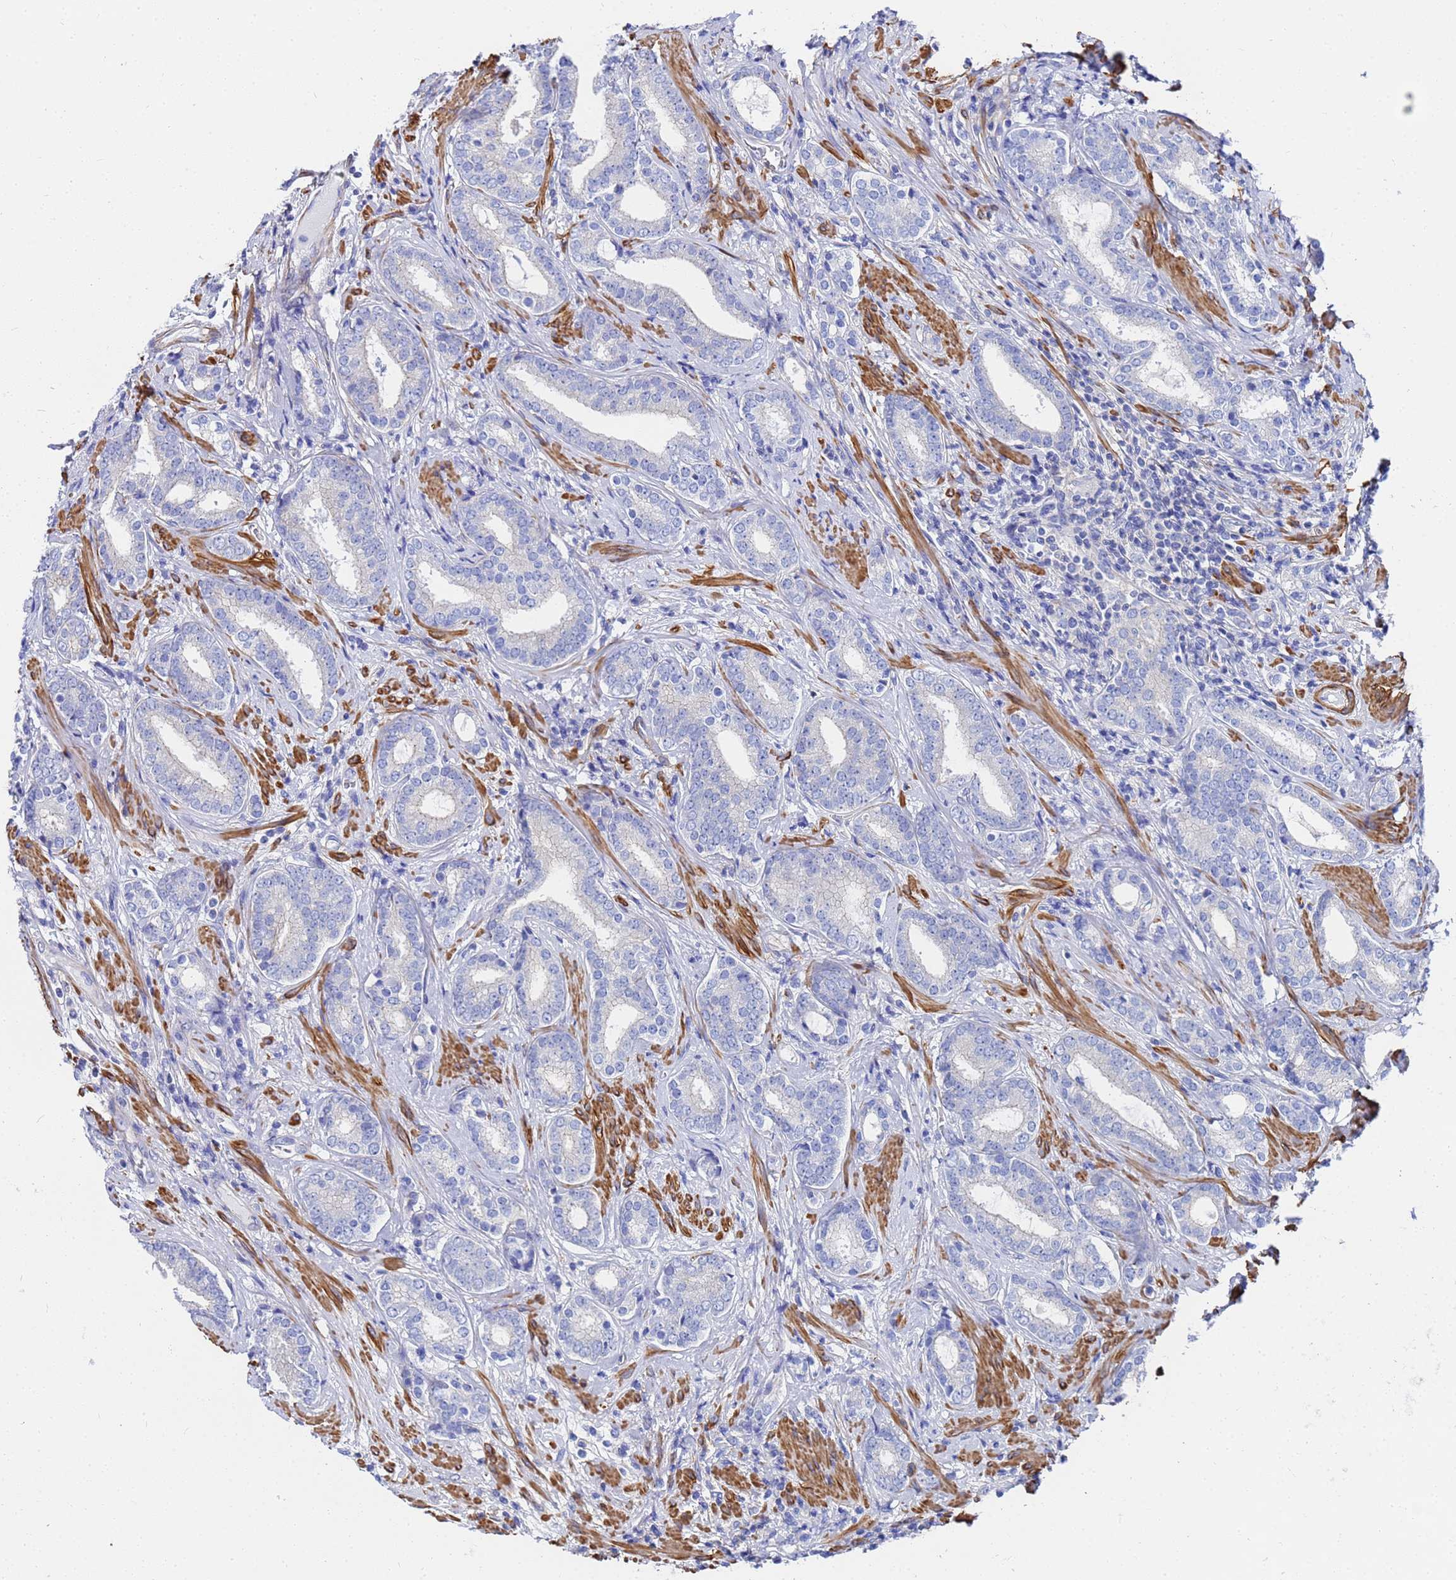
{"staining": {"intensity": "negative", "quantity": "none", "location": "none"}, "tissue": "prostate cancer", "cell_type": "Tumor cells", "image_type": "cancer", "snomed": [{"axis": "morphology", "description": "Adenocarcinoma, High grade"}, {"axis": "topography", "description": "Prostate"}], "caption": "Immunohistochemical staining of high-grade adenocarcinoma (prostate) displays no significant positivity in tumor cells.", "gene": "RAB39B", "patient": {"sex": "male", "age": 63}}